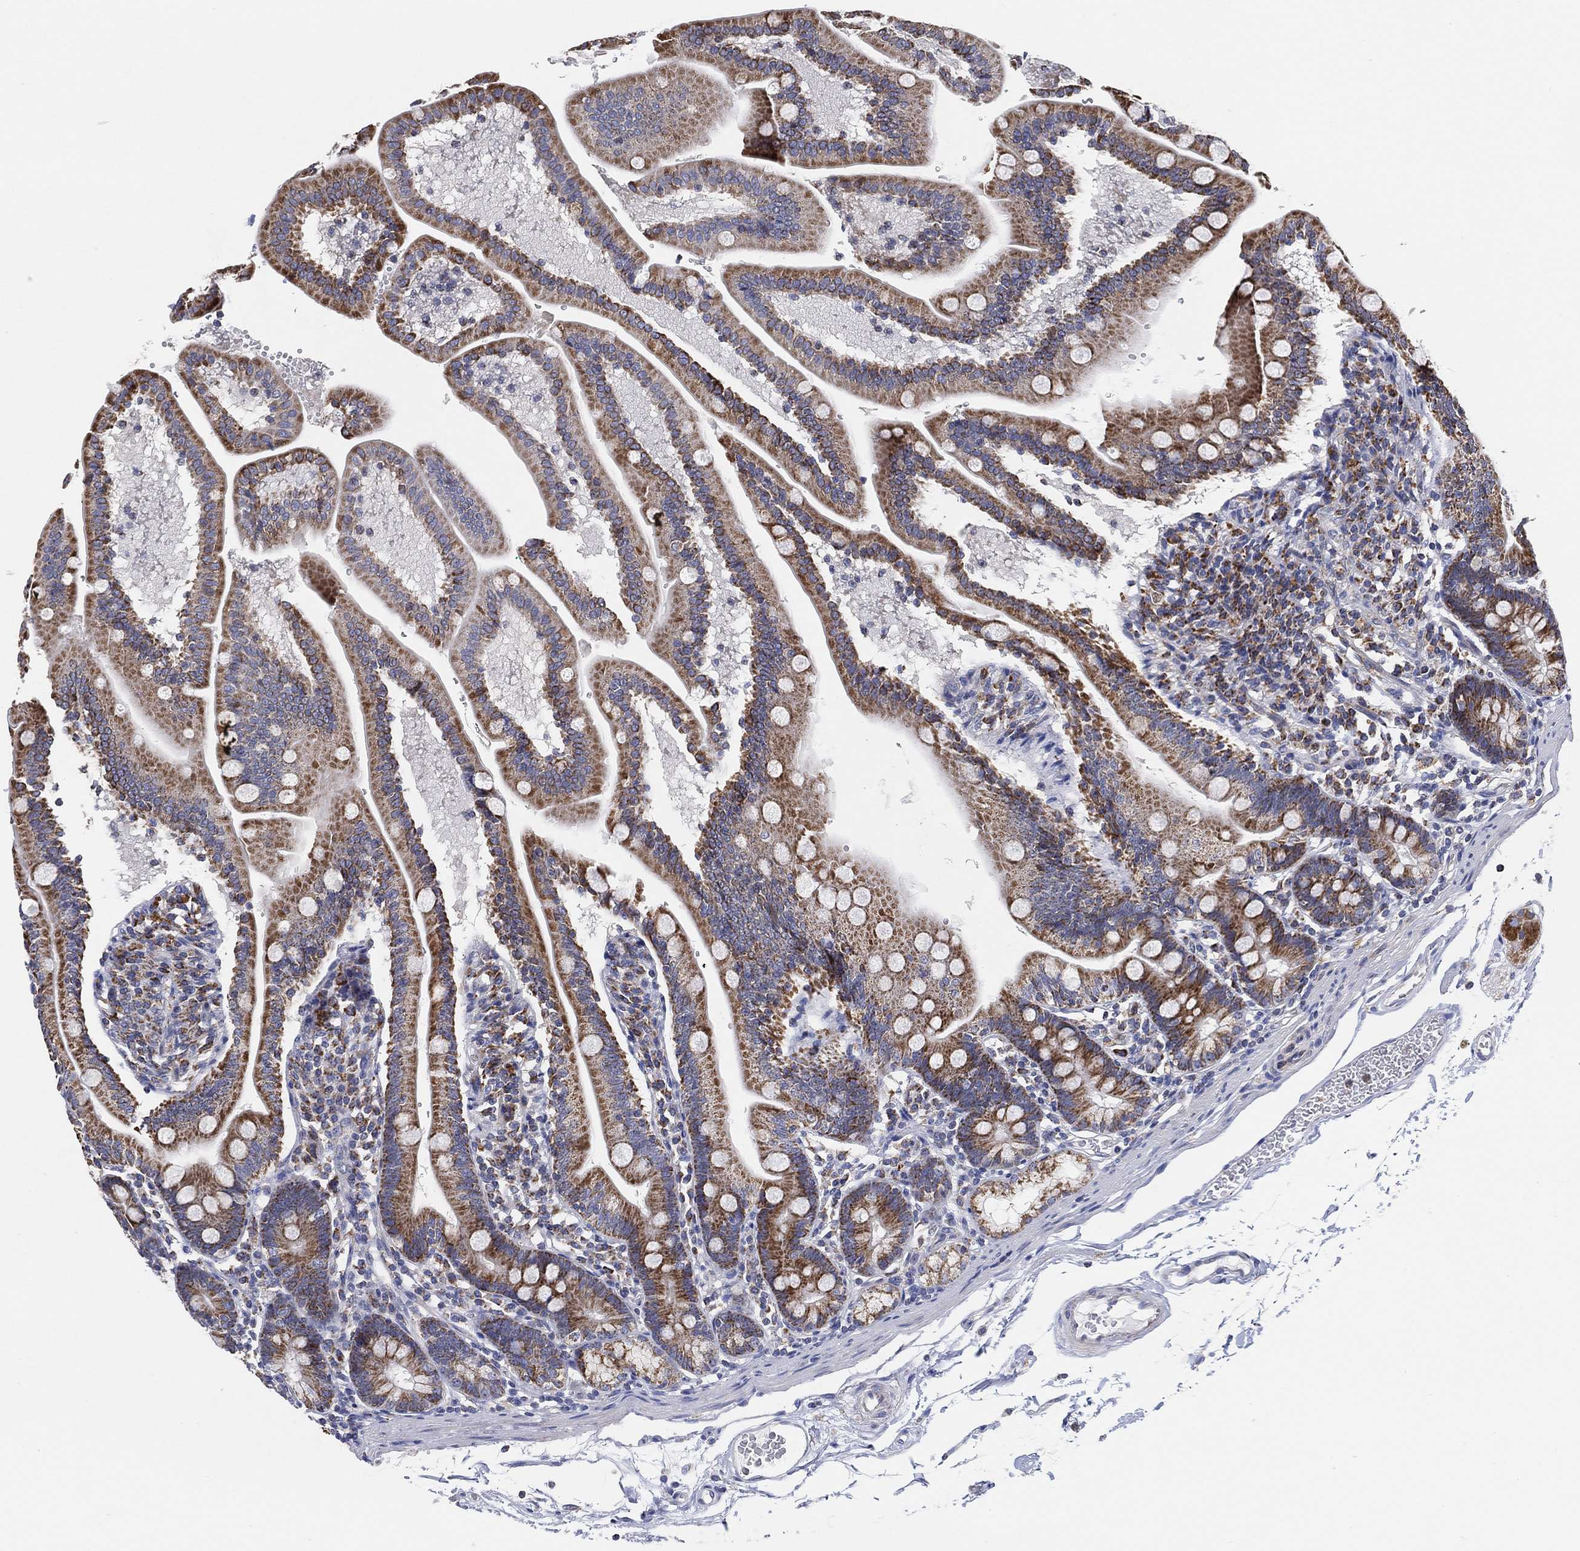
{"staining": {"intensity": "strong", "quantity": "25%-75%", "location": "cytoplasmic/membranous"}, "tissue": "duodenum", "cell_type": "Glandular cells", "image_type": "normal", "snomed": [{"axis": "morphology", "description": "Normal tissue, NOS"}, {"axis": "topography", "description": "Duodenum"}], "caption": "A brown stain highlights strong cytoplasmic/membranous positivity of a protein in glandular cells of normal human duodenum.", "gene": "GCAT", "patient": {"sex": "female", "age": 67}}